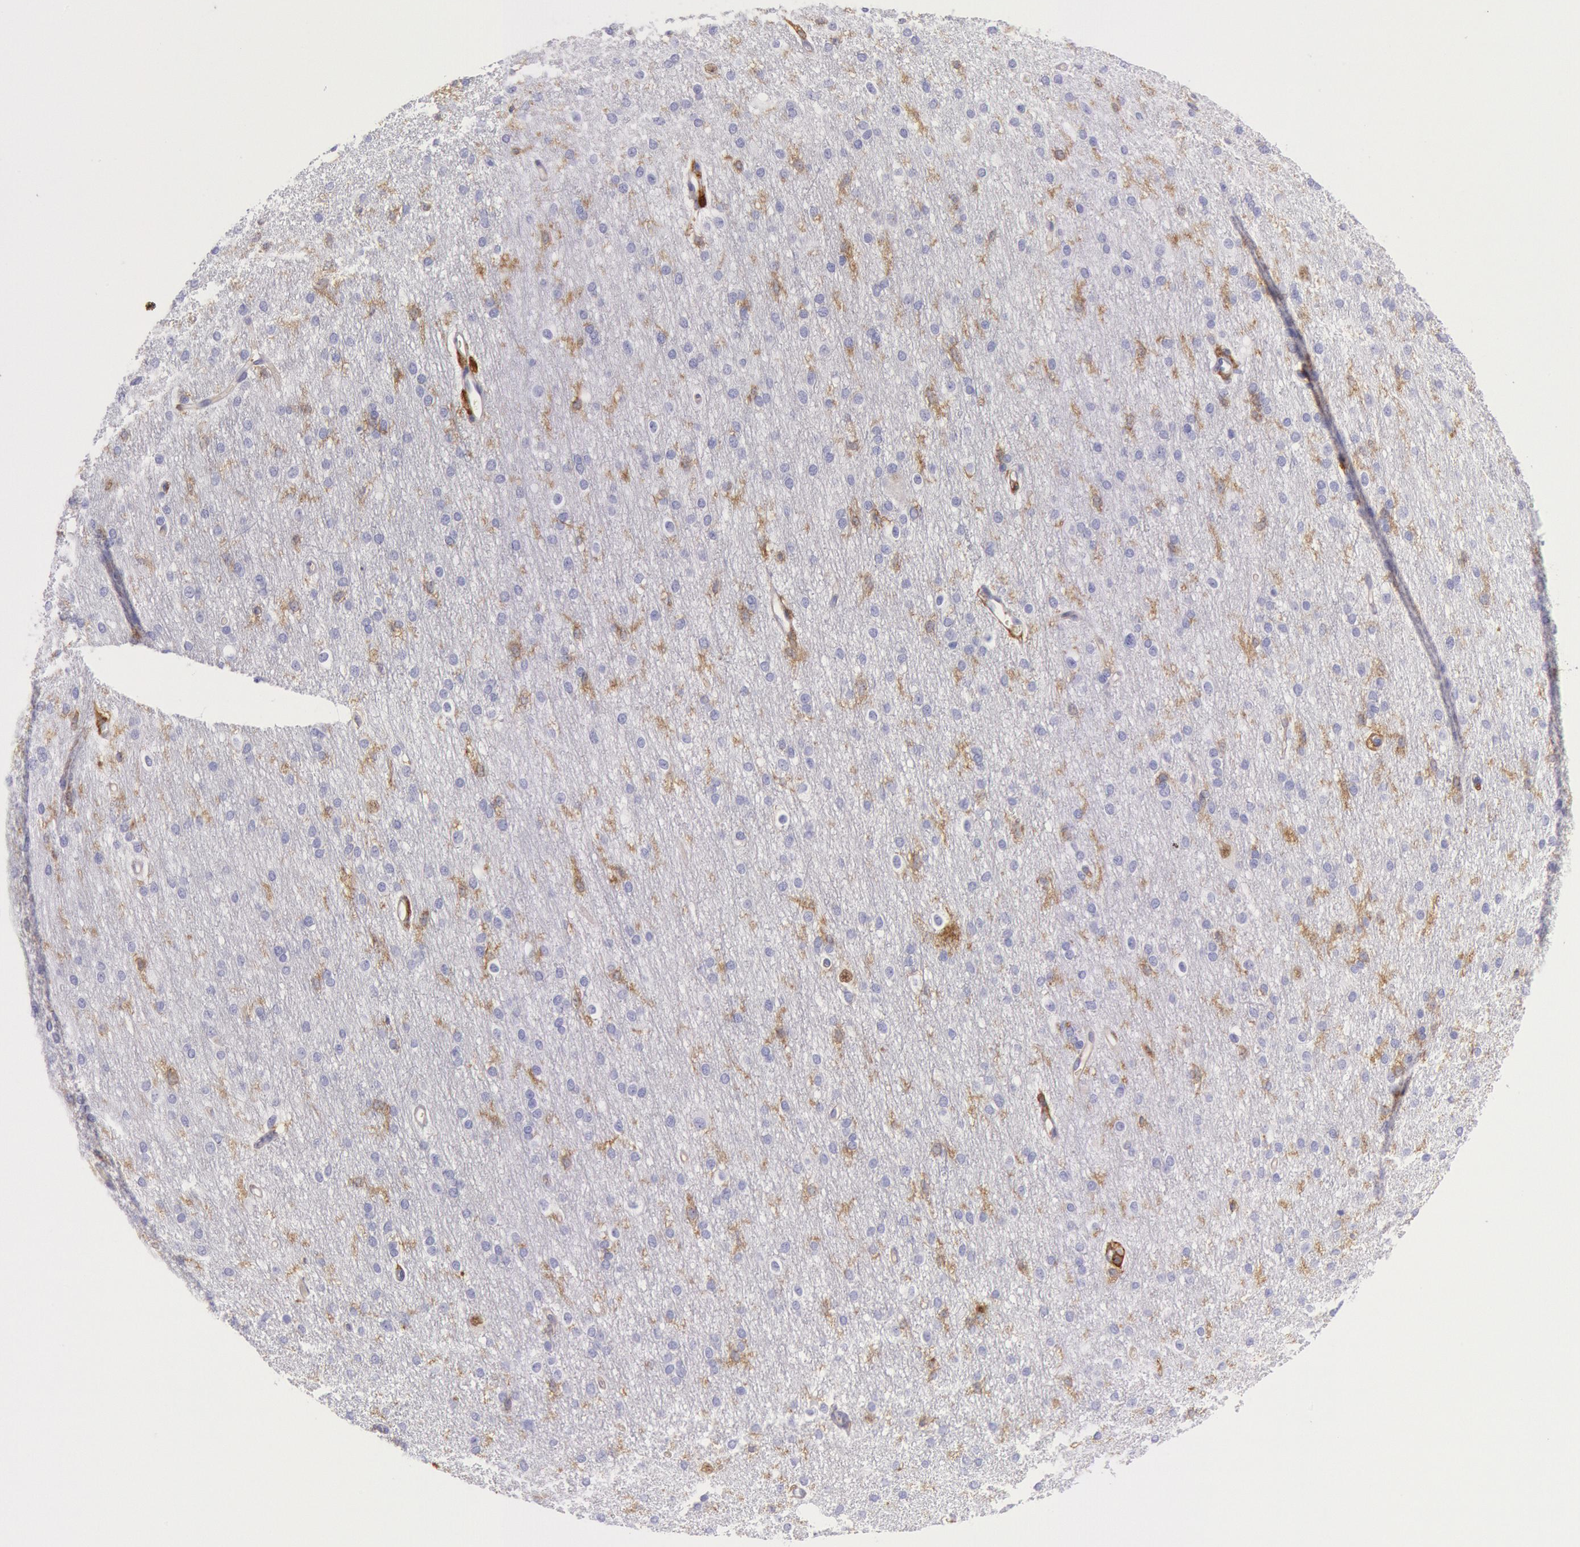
{"staining": {"intensity": "negative", "quantity": "none", "location": "none"}, "tissue": "cerebral cortex", "cell_type": "Endothelial cells", "image_type": "normal", "snomed": [{"axis": "morphology", "description": "Normal tissue, NOS"}, {"axis": "morphology", "description": "Inflammation, NOS"}, {"axis": "topography", "description": "Cerebral cortex"}], "caption": "There is no significant expression in endothelial cells of cerebral cortex. (DAB immunohistochemistry with hematoxylin counter stain).", "gene": "LYN", "patient": {"sex": "male", "age": 6}}